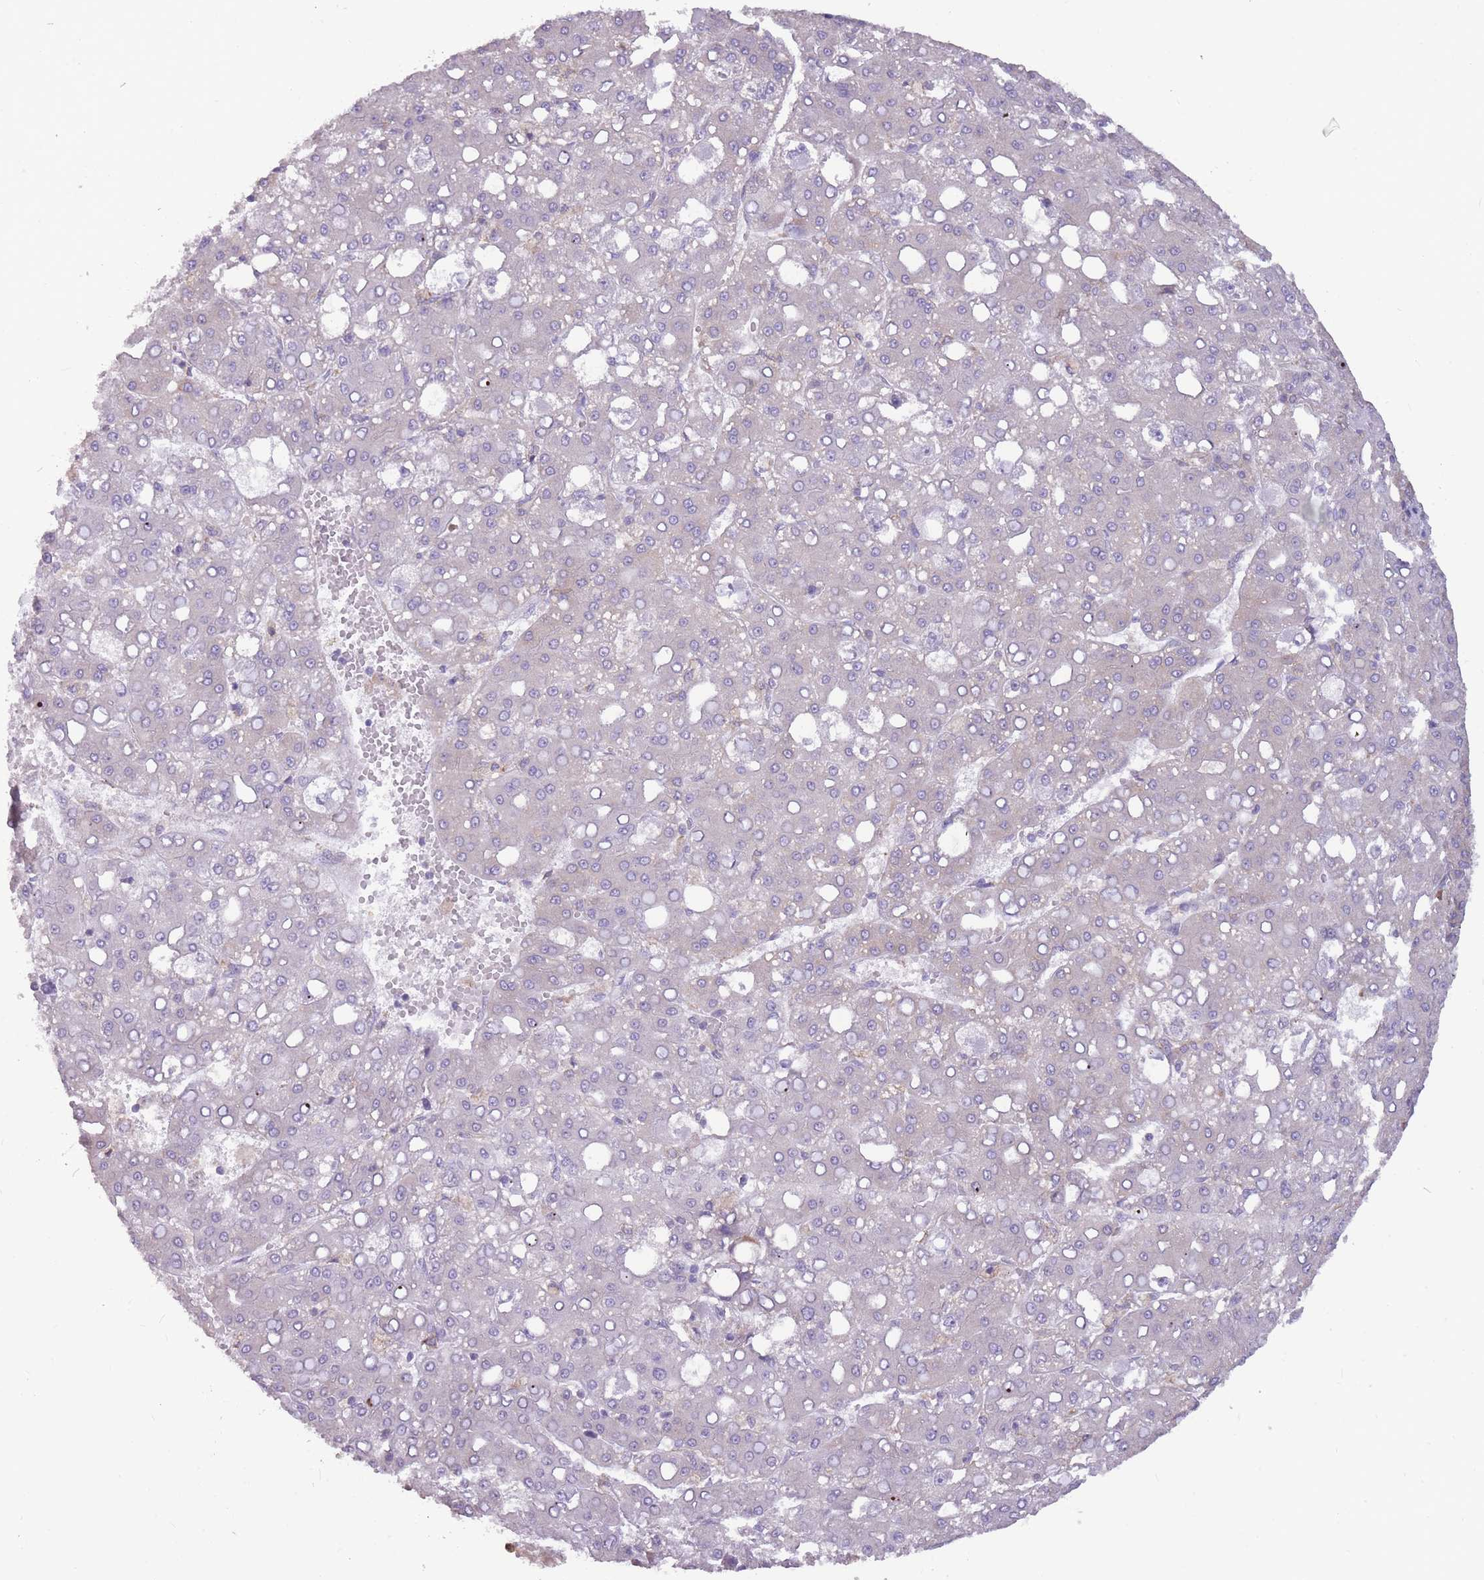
{"staining": {"intensity": "negative", "quantity": "none", "location": "none"}, "tissue": "liver cancer", "cell_type": "Tumor cells", "image_type": "cancer", "snomed": [{"axis": "morphology", "description": "Carcinoma, Hepatocellular, NOS"}, {"axis": "topography", "description": "Liver"}], "caption": "Protein analysis of hepatocellular carcinoma (liver) demonstrates no significant positivity in tumor cells. The staining was performed using DAB (3,3'-diaminobenzidine) to visualize the protein expression in brown, while the nuclei were stained in blue with hematoxylin (Magnification: 20x).", "gene": "TRAPPC5", "patient": {"sex": "male", "age": 65}}